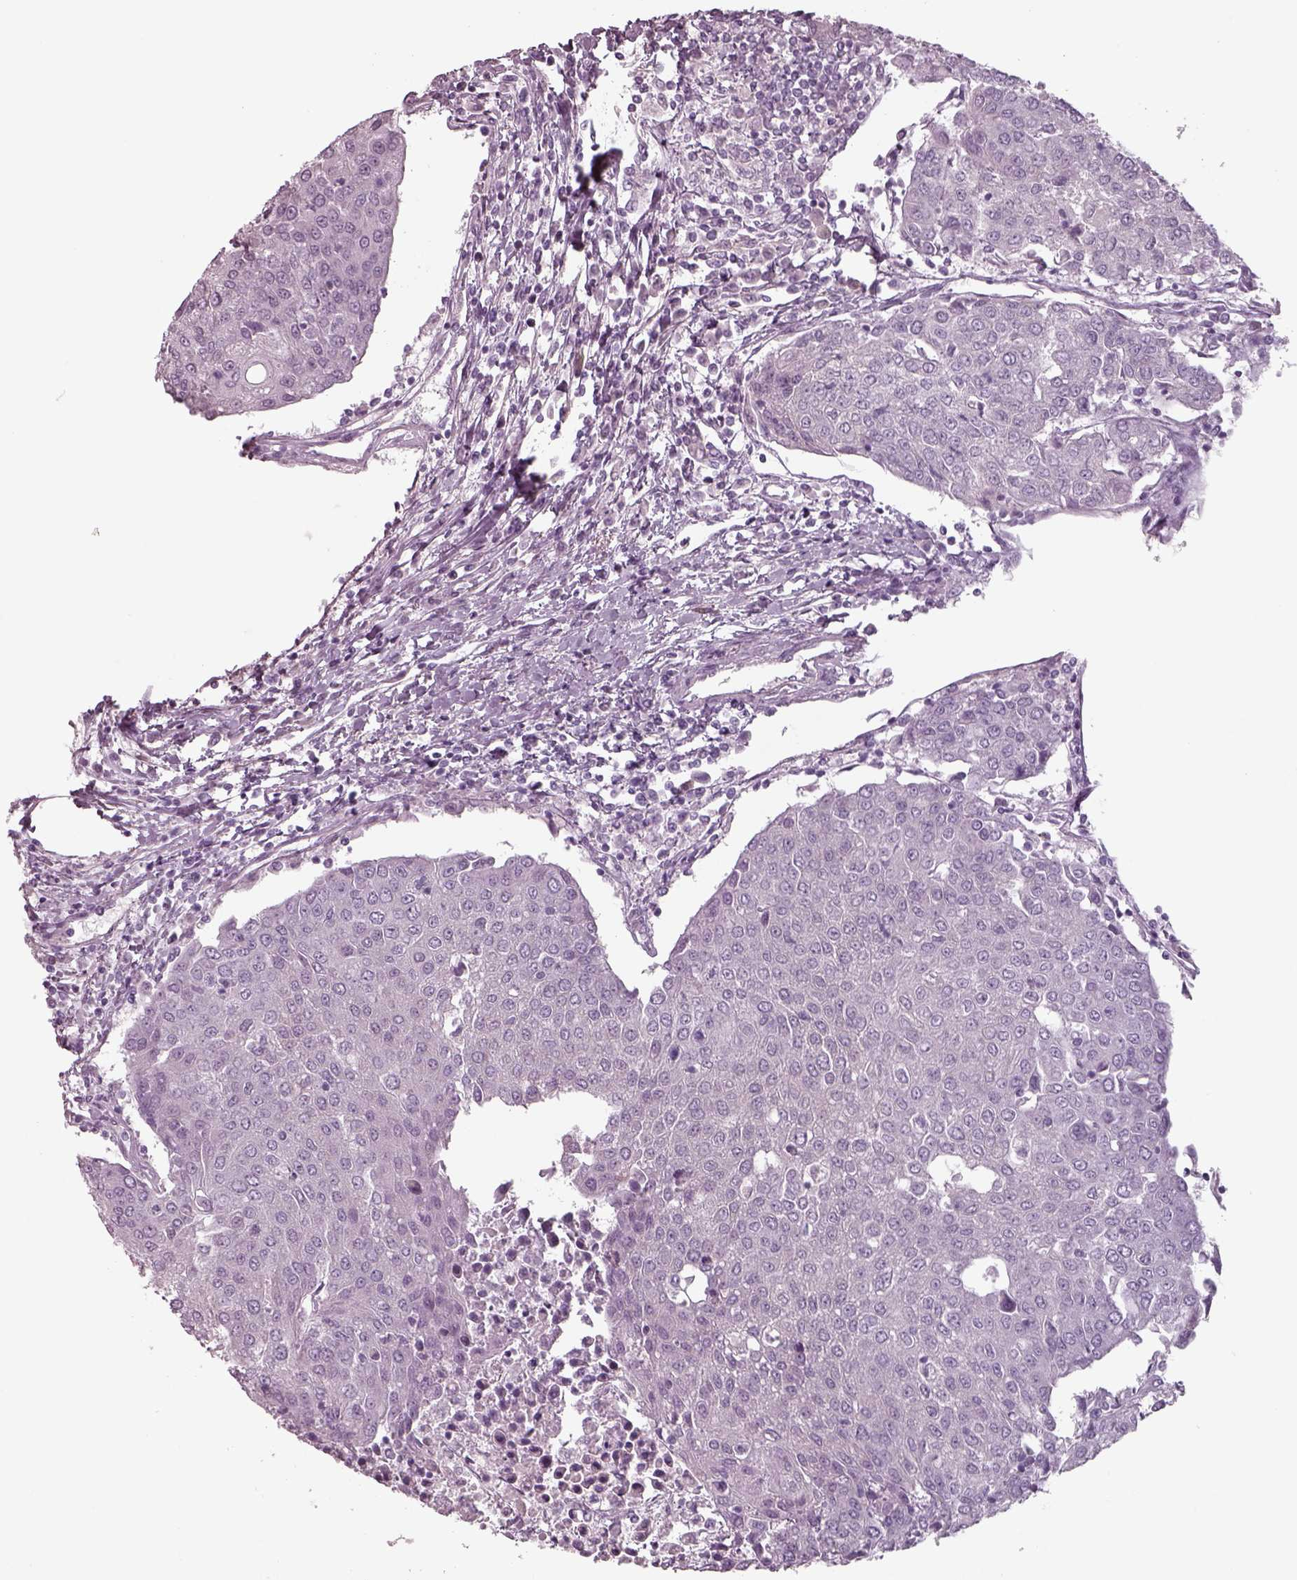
{"staining": {"intensity": "negative", "quantity": "none", "location": "none"}, "tissue": "urothelial cancer", "cell_type": "Tumor cells", "image_type": "cancer", "snomed": [{"axis": "morphology", "description": "Urothelial carcinoma, High grade"}, {"axis": "topography", "description": "Urinary bladder"}], "caption": "This is an IHC photomicrograph of urothelial cancer. There is no staining in tumor cells.", "gene": "SEPTIN14", "patient": {"sex": "female", "age": 85}}